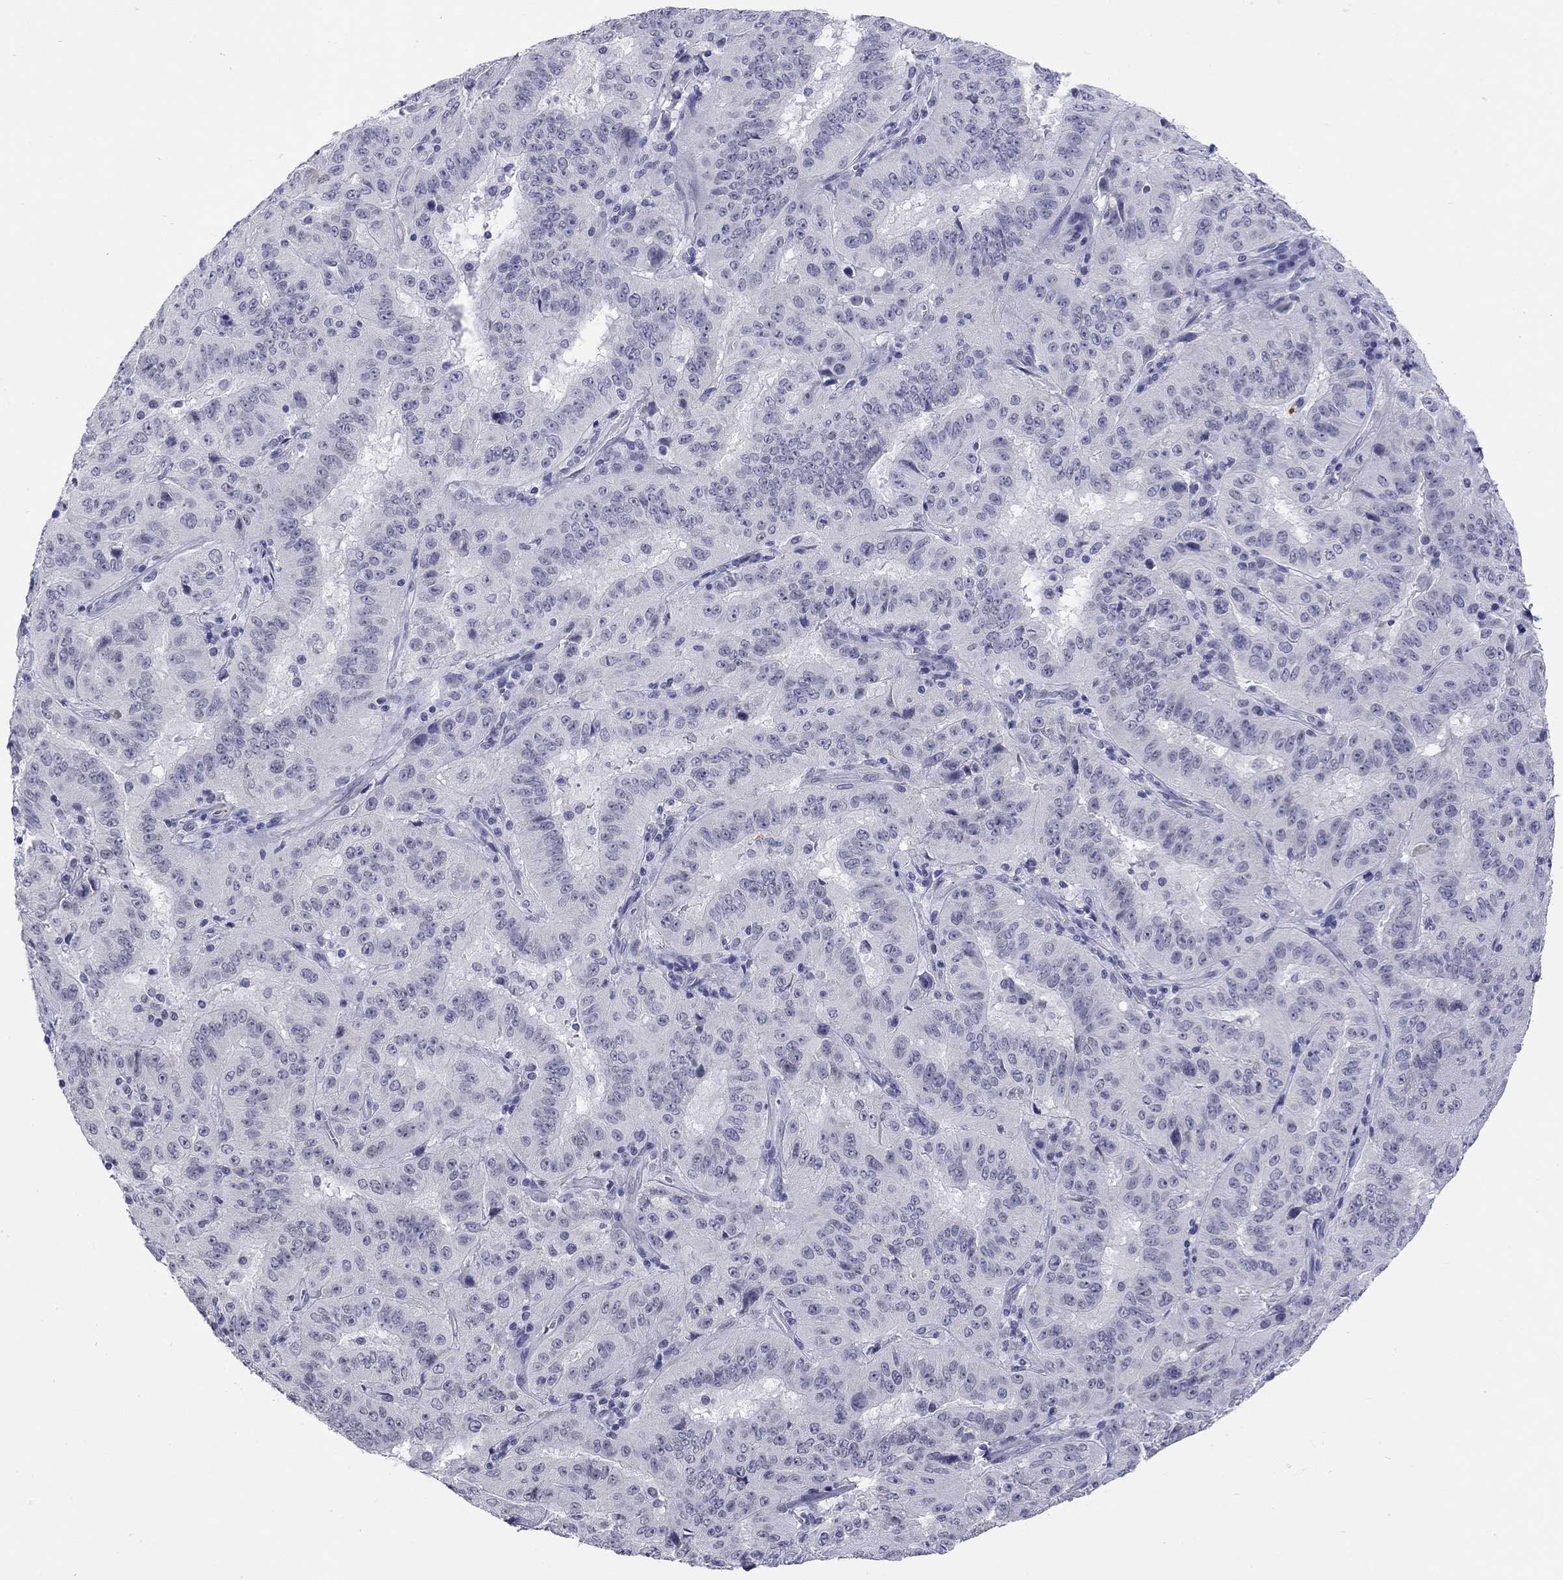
{"staining": {"intensity": "negative", "quantity": "none", "location": "none"}, "tissue": "pancreatic cancer", "cell_type": "Tumor cells", "image_type": "cancer", "snomed": [{"axis": "morphology", "description": "Adenocarcinoma, NOS"}, {"axis": "topography", "description": "Pancreas"}], "caption": "Immunohistochemistry of human pancreatic cancer shows no positivity in tumor cells. Brightfield microscopy of immunohistochemistry (IHC) stained with DAB (3,3'-diaminobenzidine) (brown) and hematoxylin (blue), captured at high magnification.", "gene": "ECEL1", "patient": {"sex": "male", "age": 63}}